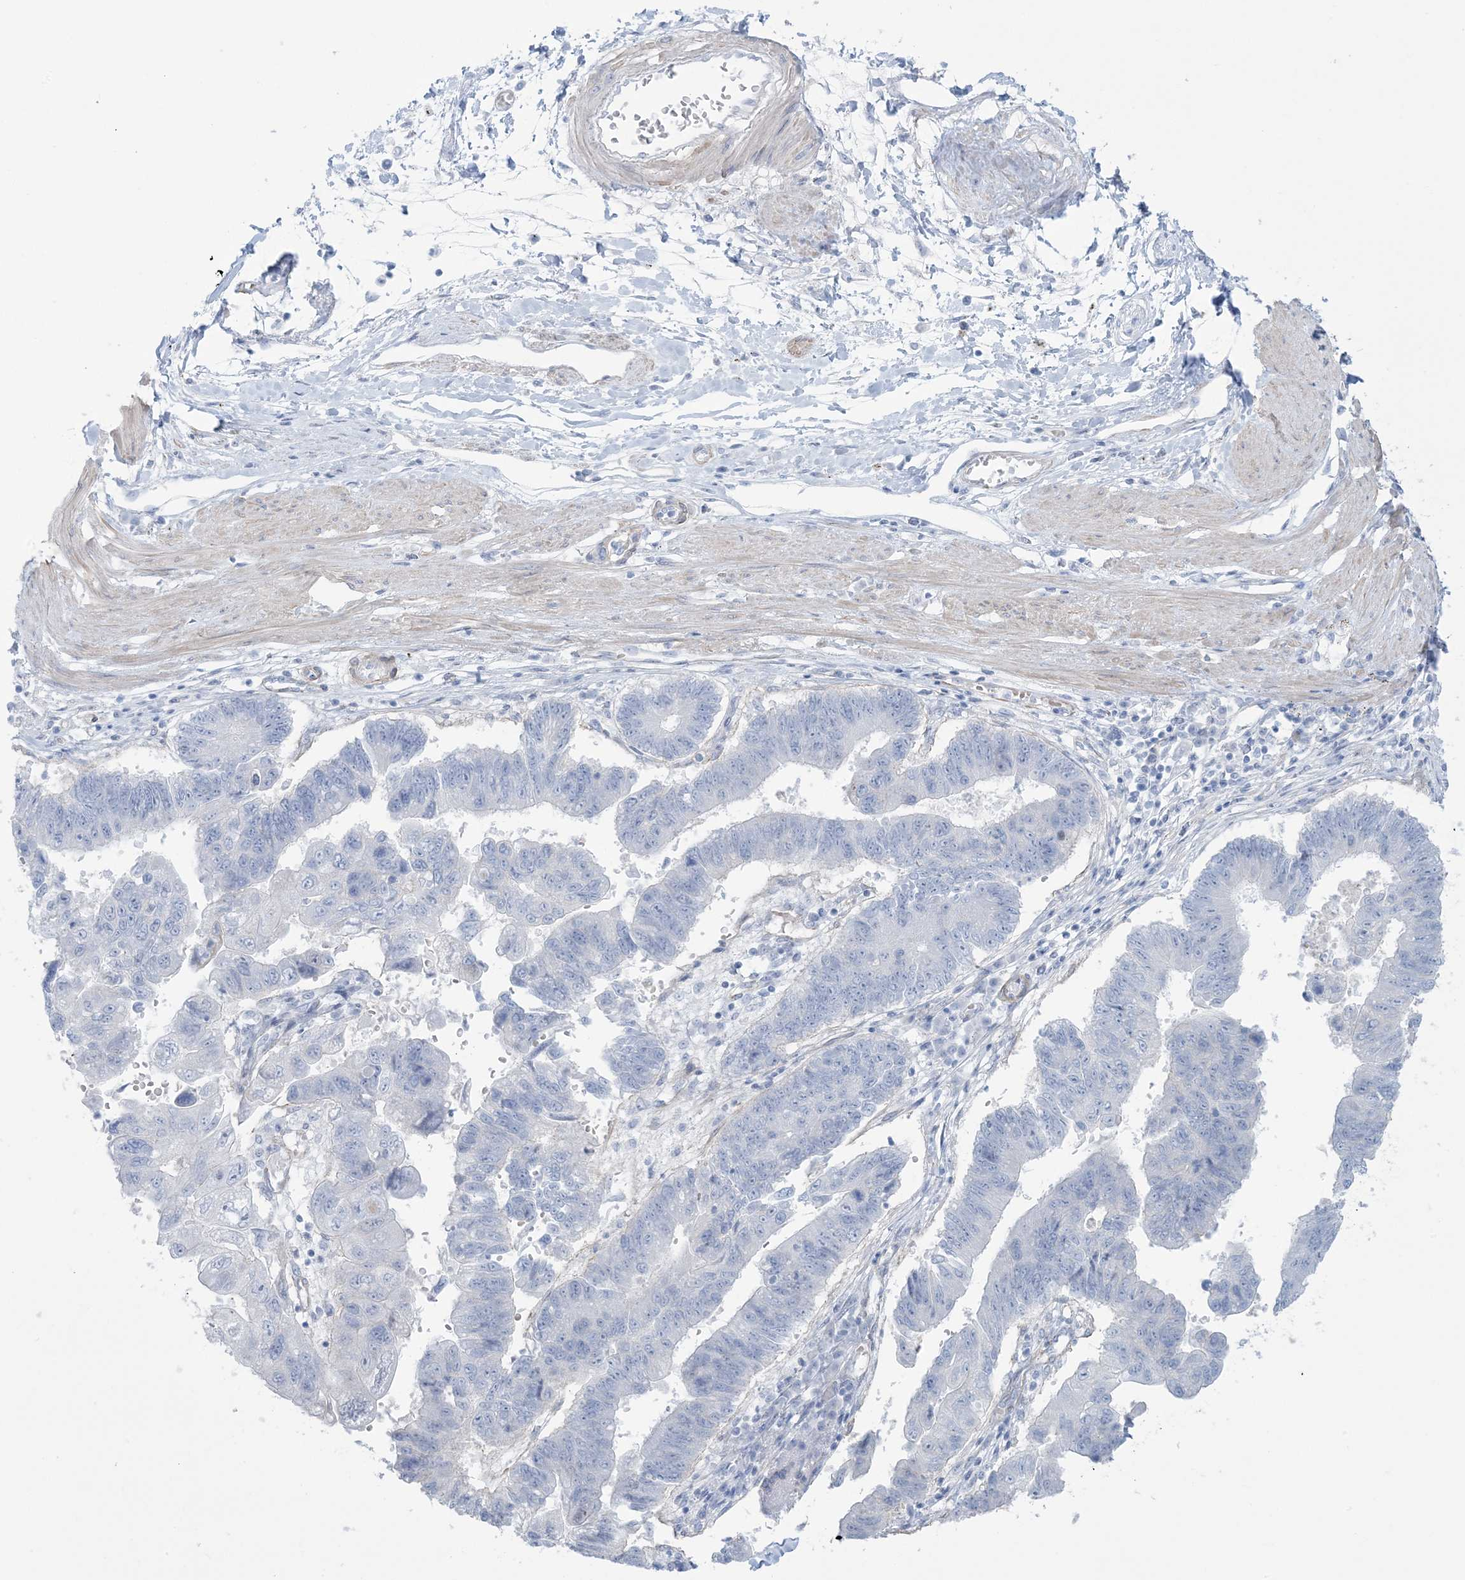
{"staining": {"intensity": "negative", "quantity": "none", "location": "none"}, "tissue": "stomach cancer", "cell_type": "Tumor cells", "image_type": "cancer", "snomed": [{"axis": "morphology", "description": "Adenocarcinoma, NOS"}, {"axis": "topography", "description": "Stomach"}], "caption": "A high-resolution micrograph shows immunohistochemistry staining of stomach adenocarcinoma, which reveals no significant staining in tumor cells.", "gene": "AGXT", "patient": {"sex": "male", "age": 59}}